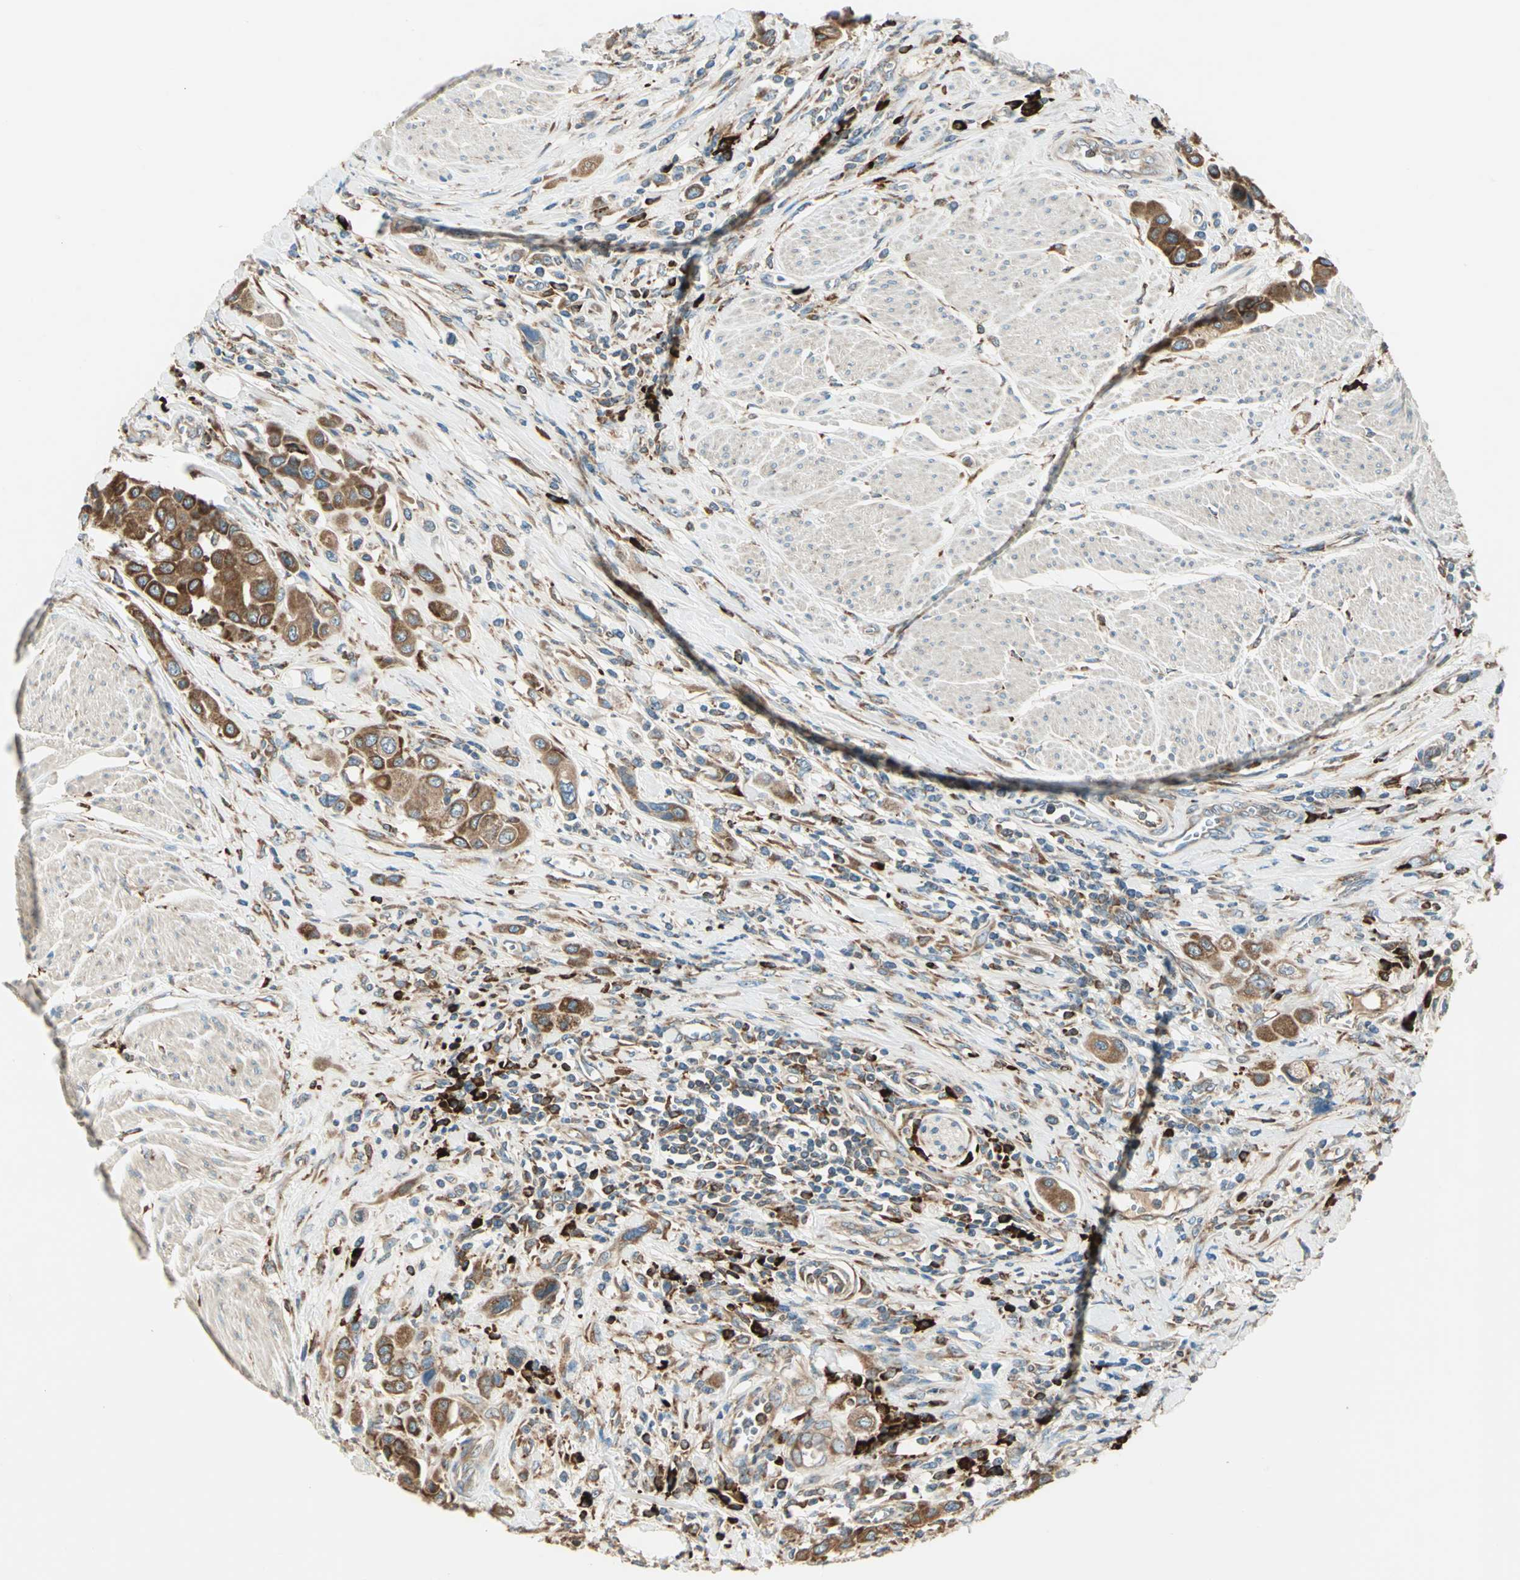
{"staining": {"intensity": "moderate", "quantity": ">75%", "location": "cytoplasmic/membranous"}, "tissue": "urothelial cancer", "cell_type": "Tumor cells", "image_type": "cancer", "snomed": [{"axis": "morphology", "description": "Urothelial carcinoma, High grade"}, {"axis": "topography", "description": "Urinary bladder"}], "caption": "Protein expression analysis of human urothelial cancer reveals moderate cytoplasmic/membranous positivity in approximately >75% of tumor cells.", "gene": "PDIA4", "patient": {"sex": "male", "age": 50}}